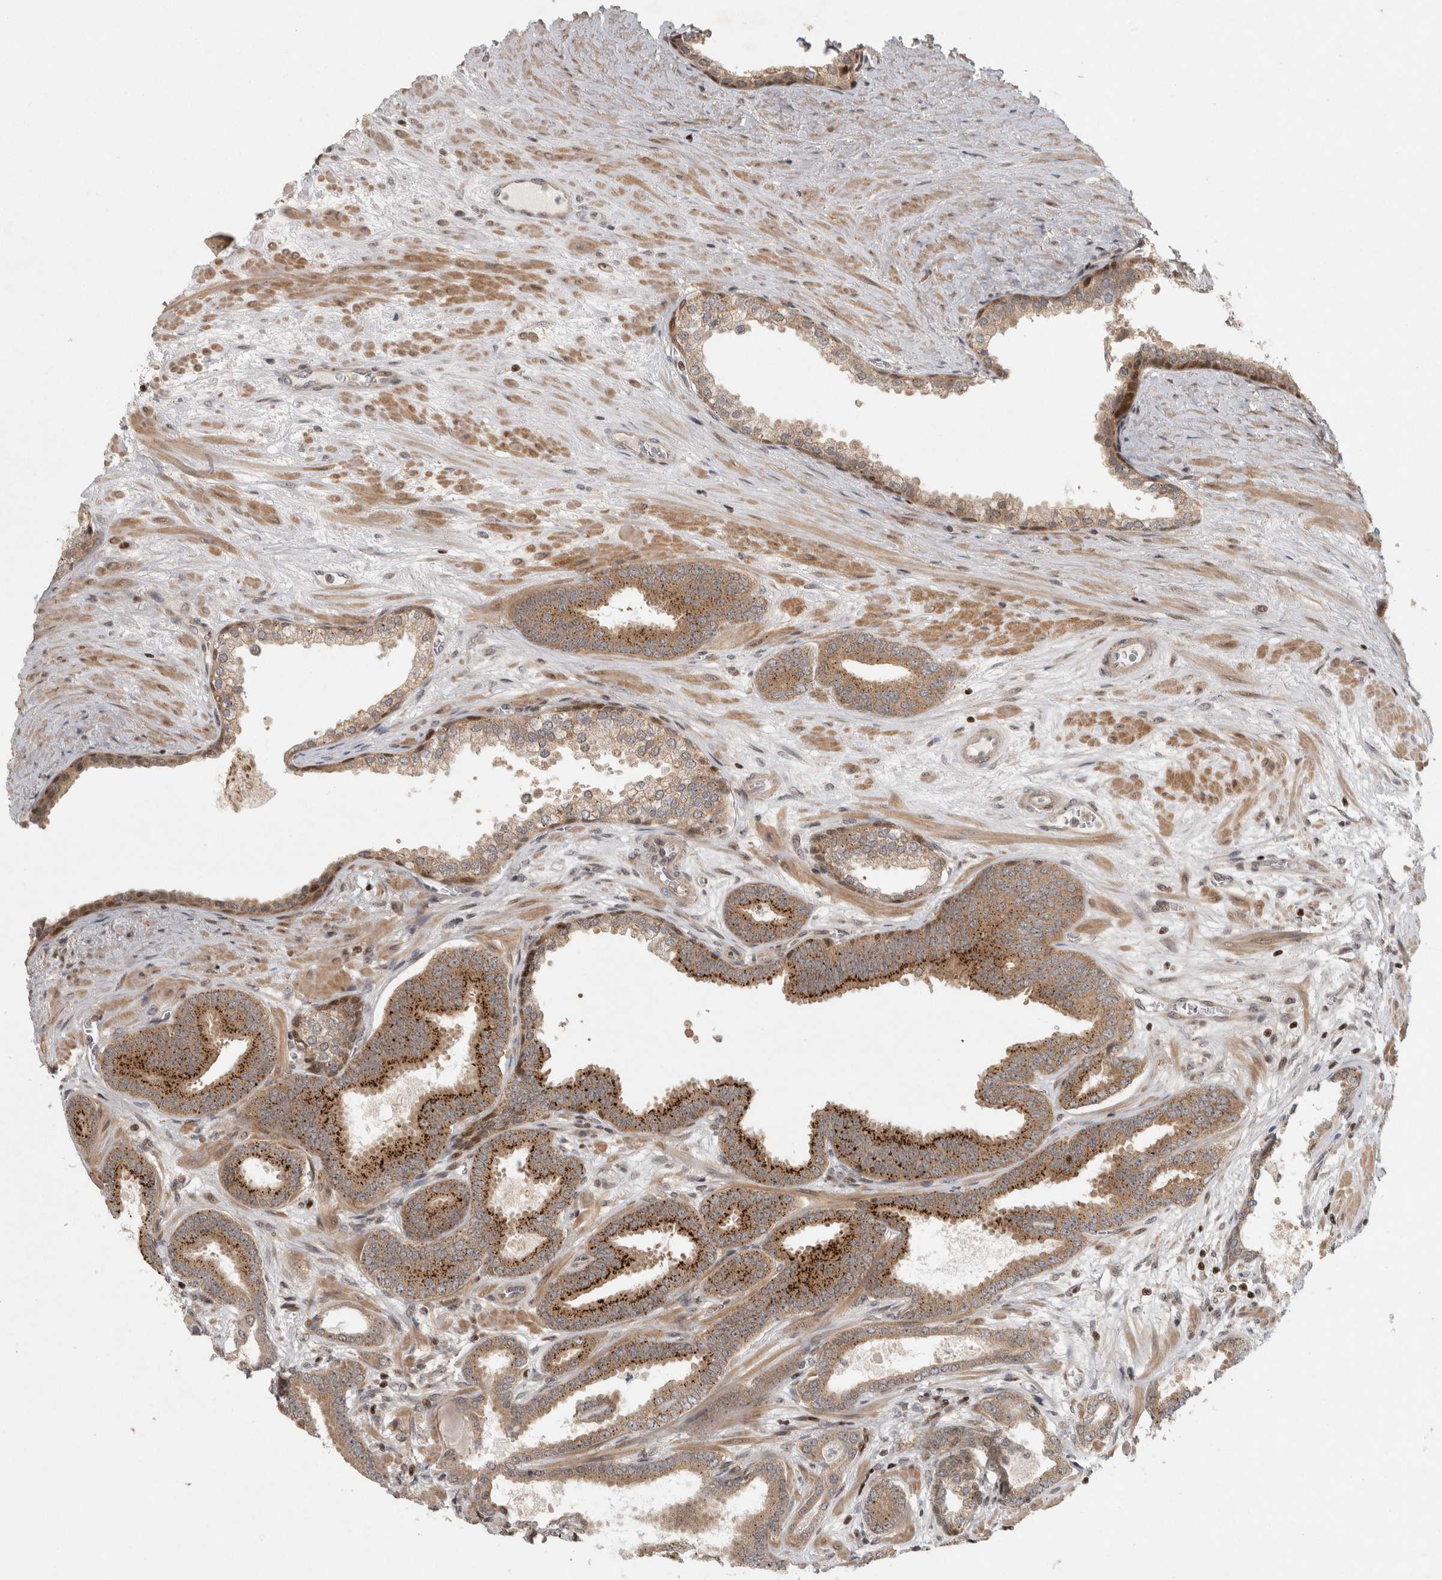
{"staining": {"intensity": "strong", "quantity": "25%-75%", "location": "cytoplasmic/membranous"}, "tissue": "prostate cancer", "cell_type": "Tumor cells", "image_type": "cancer", "snomed": [{"axis": "morphology", "description": "Adenocarcinoma, Low grade"}, {"axis": "topography", "description": "Prostate"}], "caption": "Immunohistochemical staining of human prostate cancer (low-grade adenocarcinoma) displays high levels of strong cytoplasmic/membranous staining in about 25%-75% of tumor cells.", "gene": "KDM8", "patient": {"sex": "male", "age": 62}}